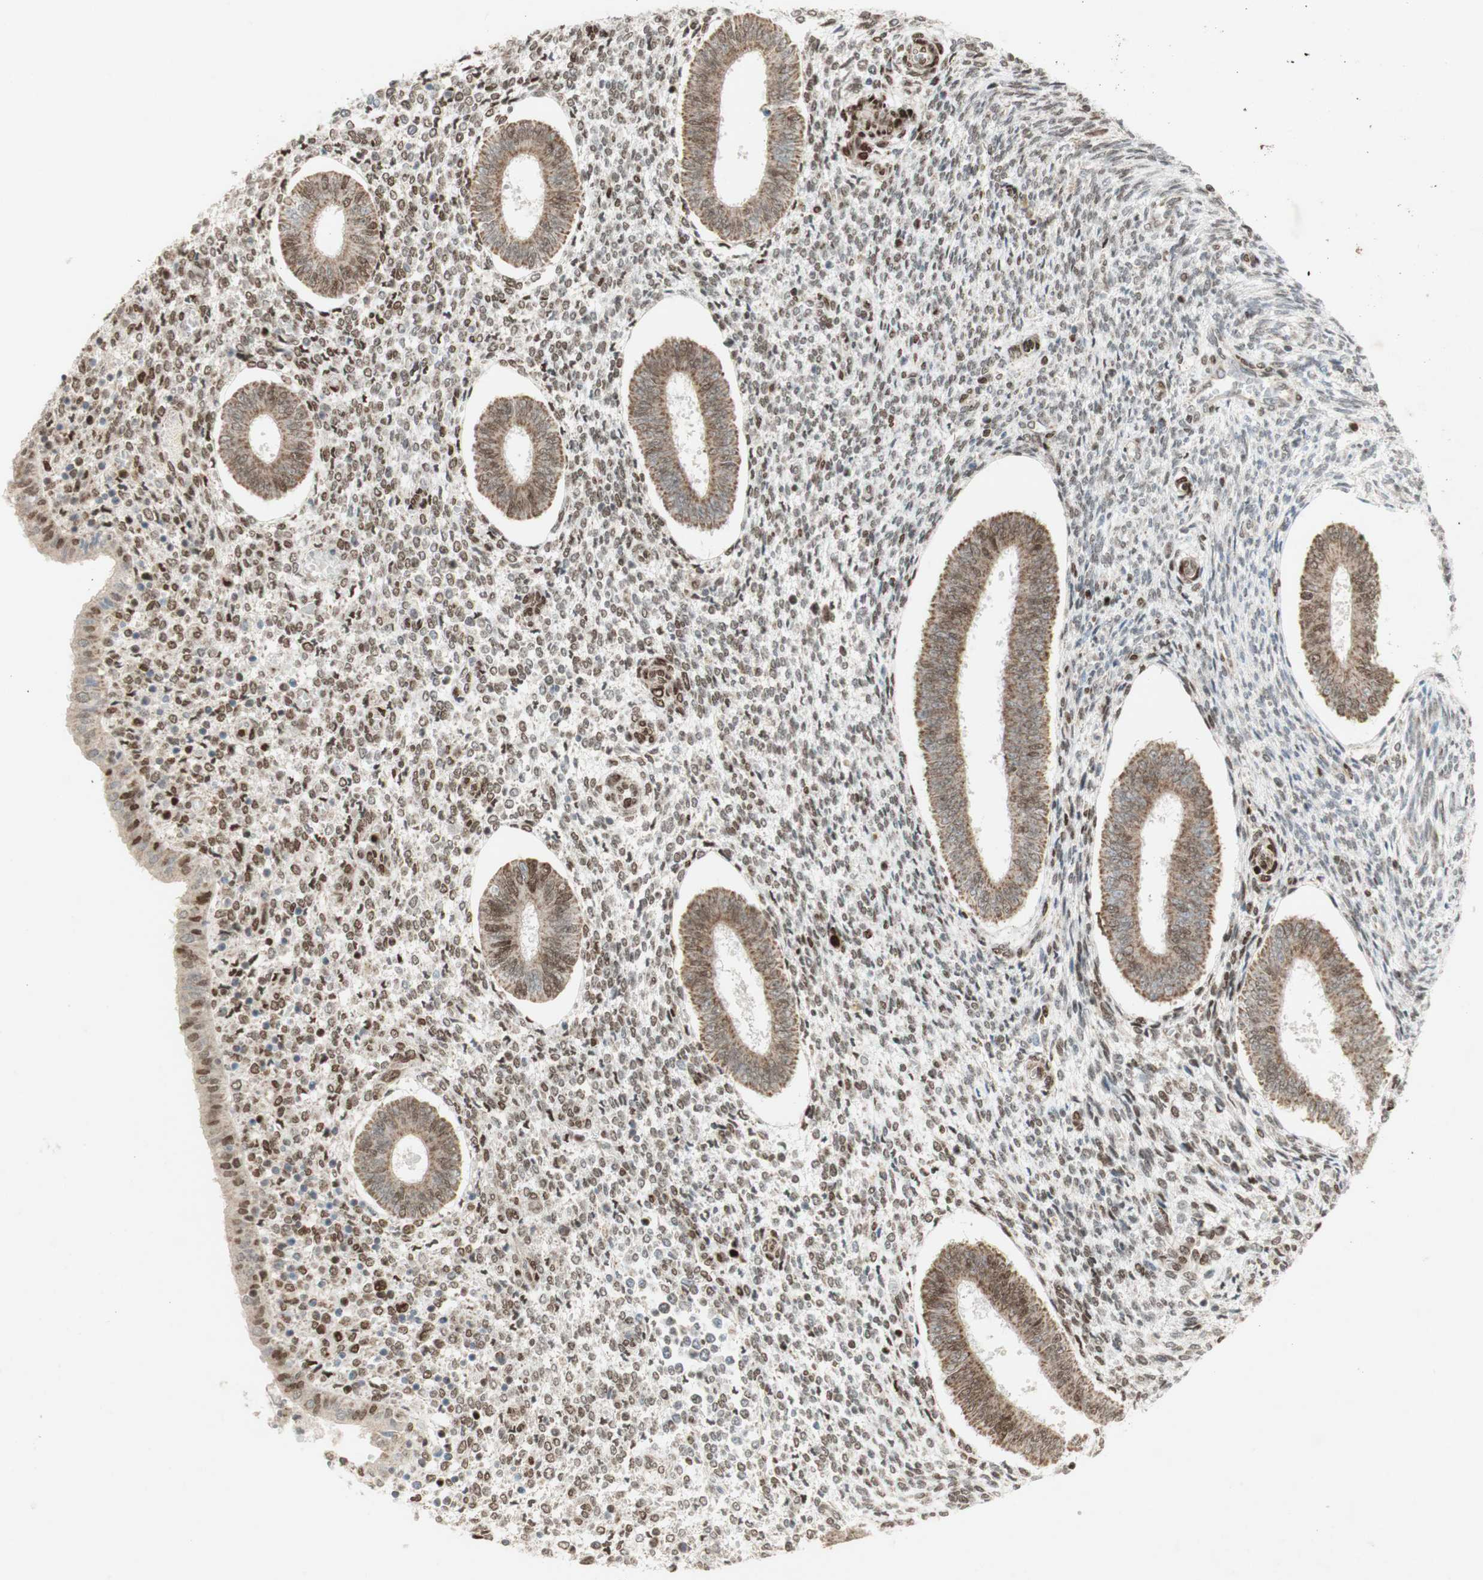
{"staining": {"intensity": "moderate", "quantity": "25%-75%", "location": "nuclear"}, "tissue": "endometrium", "cell_type": "Cells in endometrial stroma", "image_type": "normal", "snomed": [{"axis": "morphology", "description": "Normal tissue, NOS"}, {"axis": "topography", "description": "Endometrium"}], "caption": "Immunohistochemical staining of benign endometrium shows moderate nuclear protein expression in about 25%-75% of cells in endometrial stroma. (Stains: DAB (3,3'-diaminobenzidine) in brown, nuclei in blue, Microscopy: brightfield microscopy at high magnification).", "gene": "DNMT3A", "patient": {"sex": "female", "age": 35}}